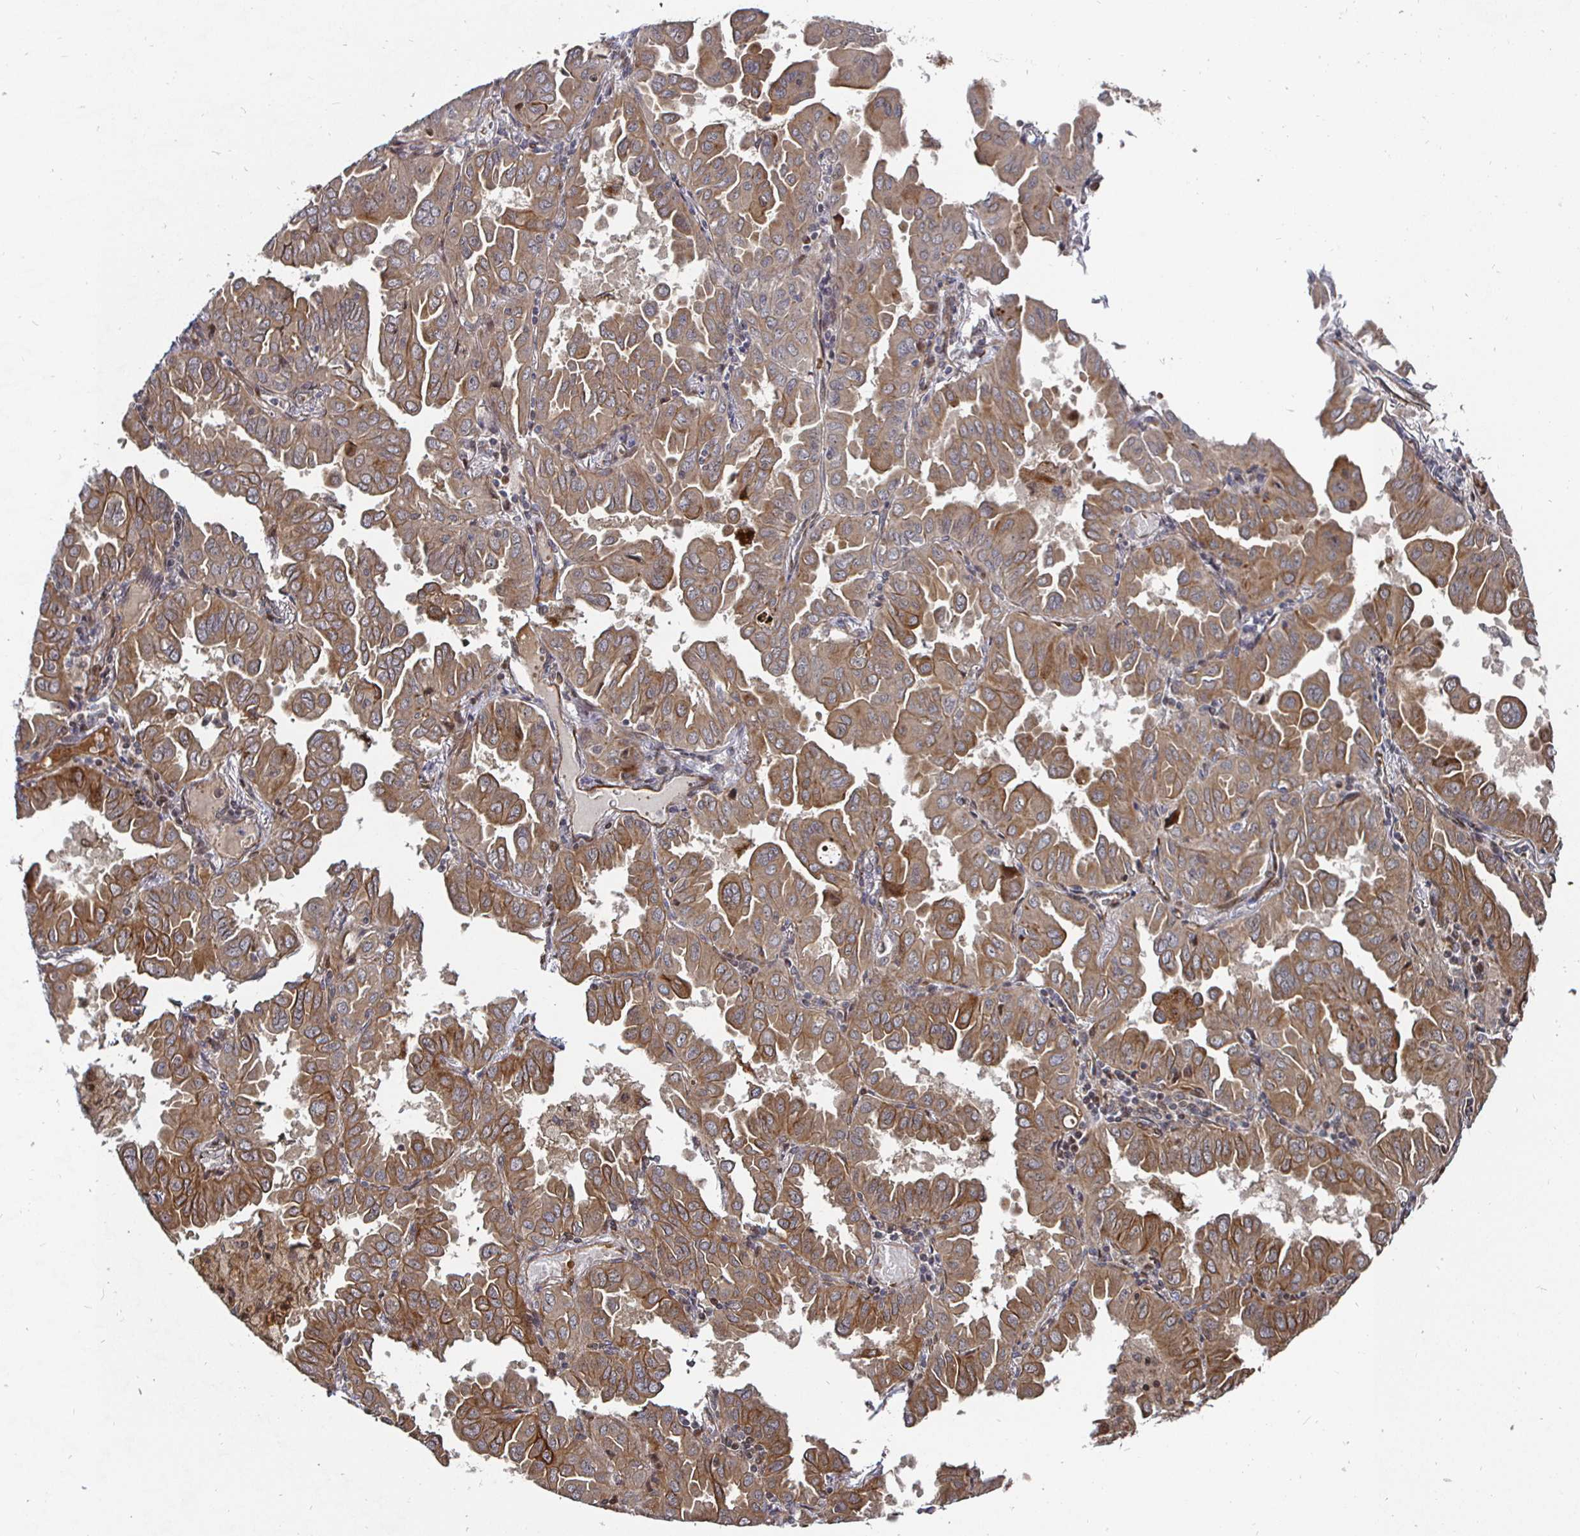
{"staining": {"intensity": "moderate", "quantity": "25%-75%", "location": "cytoplasmic/membranous"}, "tissue": "lung cancer", "cell_type": "Tumor cells", "image_type": "cancer", "snomed": [{"axis": "morphology", "description": "Adenocarcinoma, NOS"}, {"axis": "topography", "description": "Lung"}], "caption": "DAB (3,3'-diaminobenzidine) immunohistochemical staining of lung cancer (adenocarcinoma) exhibits moderate cytoplasmic/membranous protein staining in approximately 25%-75% of tumor cells.", "gene": "TBKBP1", "patient": {"sex": "male", "age": 64}}